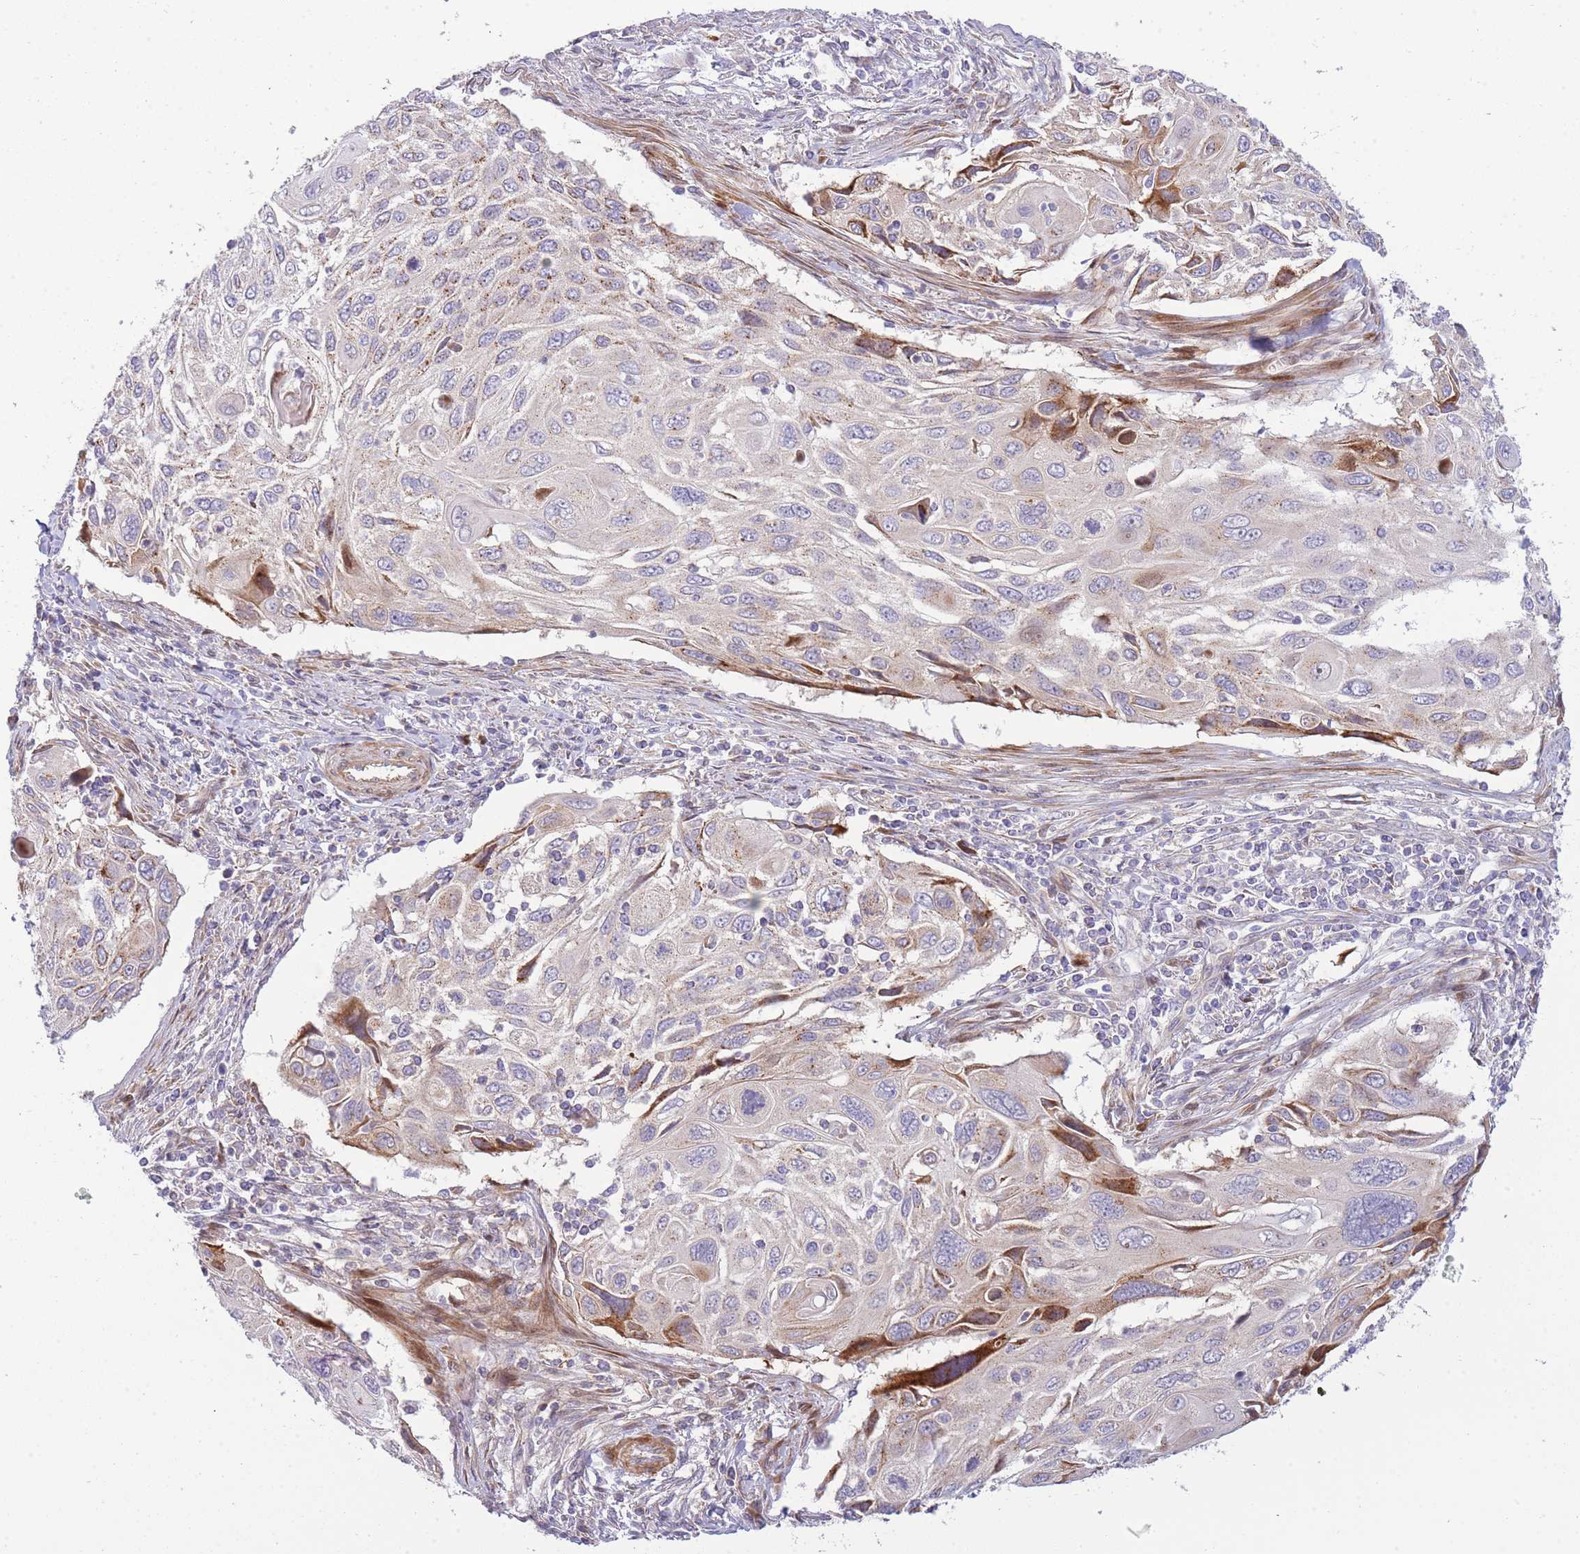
{"staining": {"intensity": "strong", "quantity": "<25%", "location": "cytoplasmic/membranous"}, "tissue": "cervical cancer", "cell_type": "Tumor cells", "image_type": "cancer", "snomed": [{"axis": "morphology", "description": "Squamous cell carcinoma, NOS"}, {"axis": "topography", "description": "Cervix"}], "caption": "A brown stain shows strong cytoplasmic/membranous staining of a protein in human cervical cancer tumor cells.", "gene": "ATP5MC2", "patient": {"sex": "female", "age": 70}}